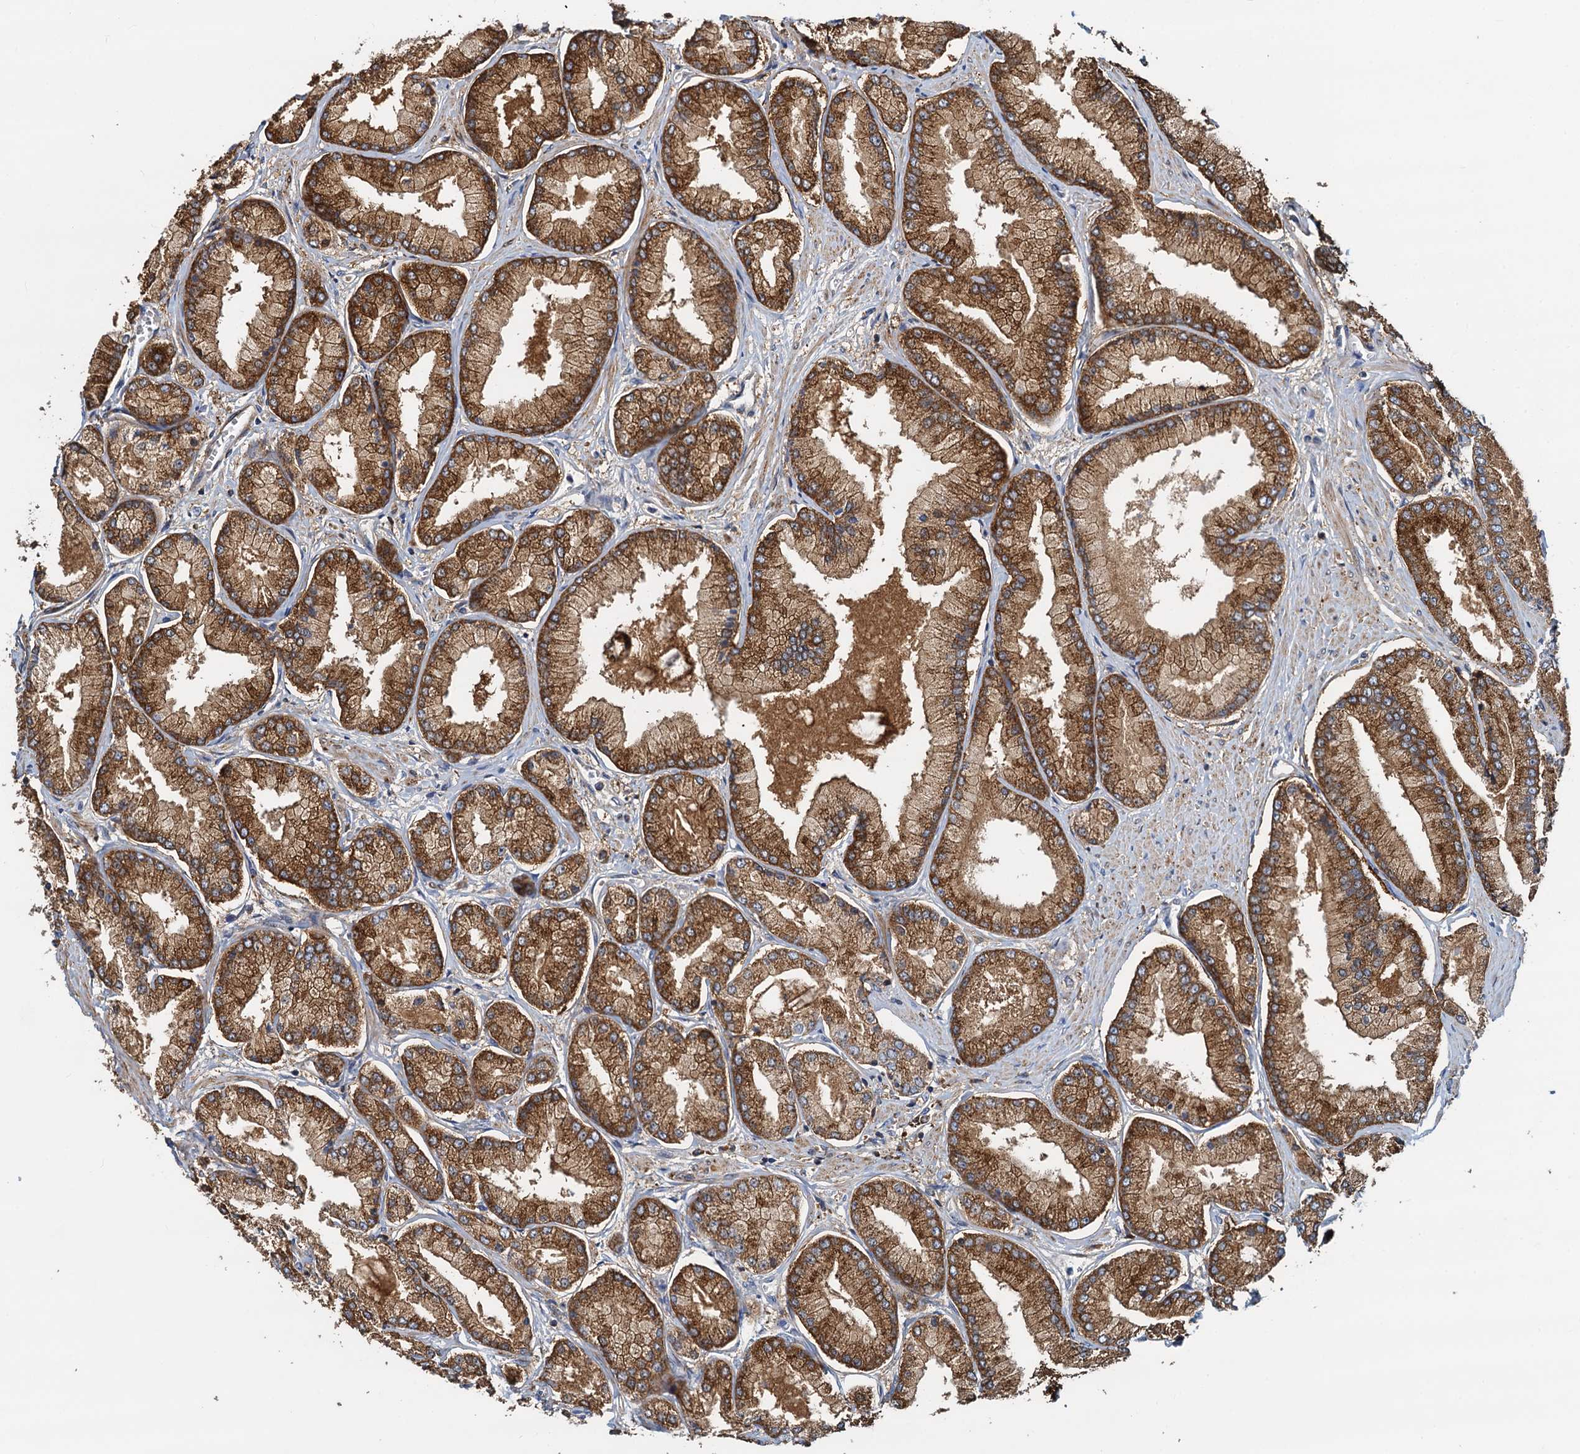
{"staining": {"intensity": "strong", "quantity": ">75%", "location": "cytoplasmic/membranous"}, "tissue": "prostate cancer", "cell_type": "Tumor cells", "image_type": "cancer", "snomed": [{"axis": "morphology", "description": "Adenocarcinoma, Low grade"}, {"axis": "topography", "description": "Prostate"}], "caption": "DAB immunohistochemical staining of human prostate adenocarcinoma (low-grade) demonstrates strong cytoplasmic/membranous protein expression in approximately >75% of tumor cells.", "gene": "LNX2", "patient": {"sex": "male", "age": 74}}